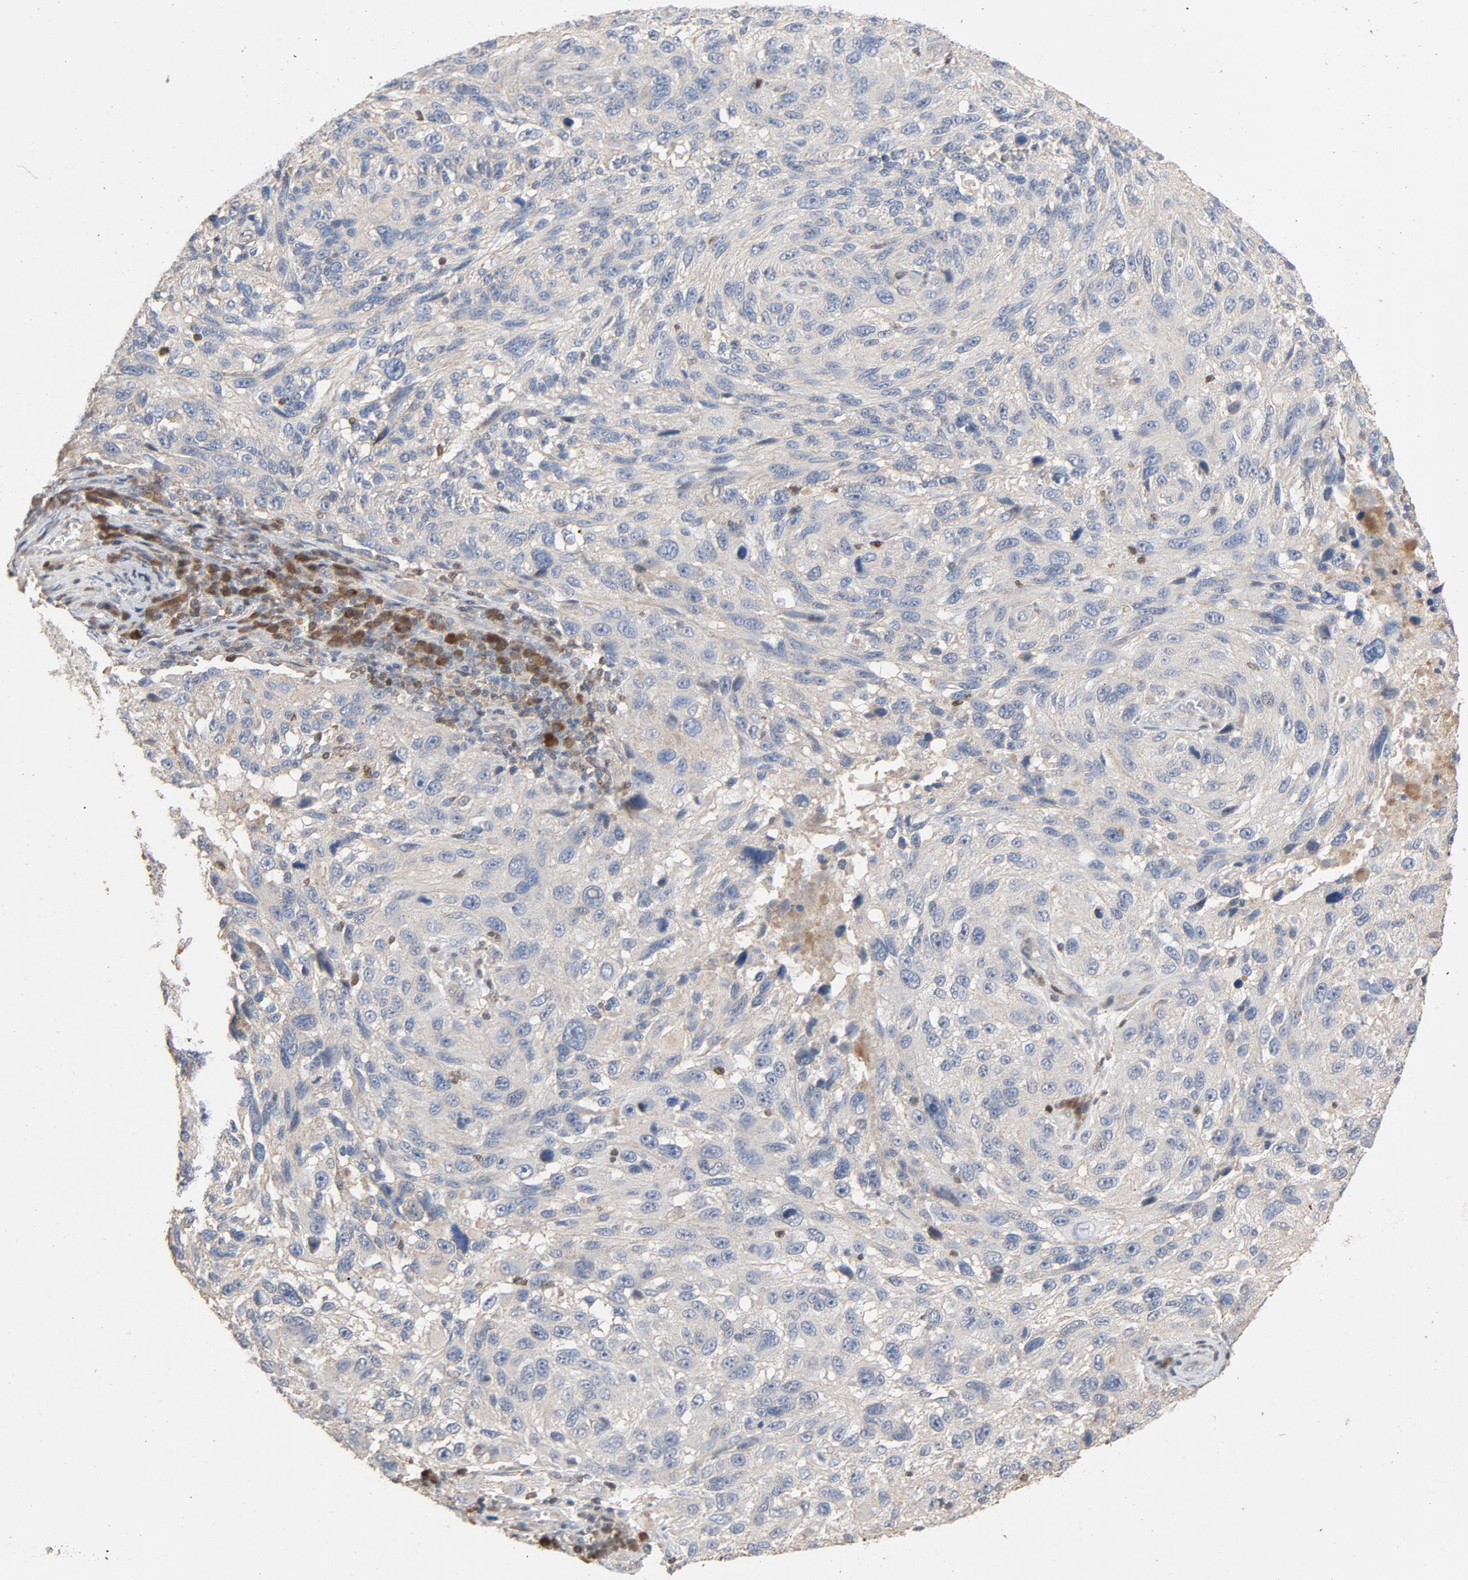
{"staining": {"intensity": "weak", "quantity": "<25%", "location": "cytoplasmic/membranous"}, "tissue": "melanoma", "cell_type": "Tumor cells", "image_type": "cancer", "snomed": [{"axis": "morphology", "description": "Malignant melanoma, NOS"}, {"axis": "topography", "description": "Skin"}], "caption": "Photomicrograph shows no significant protein expression in tumor cells of malignant melanoma.", "gene": "CDK6", "patient": {"sex": "male", "age": 53}}